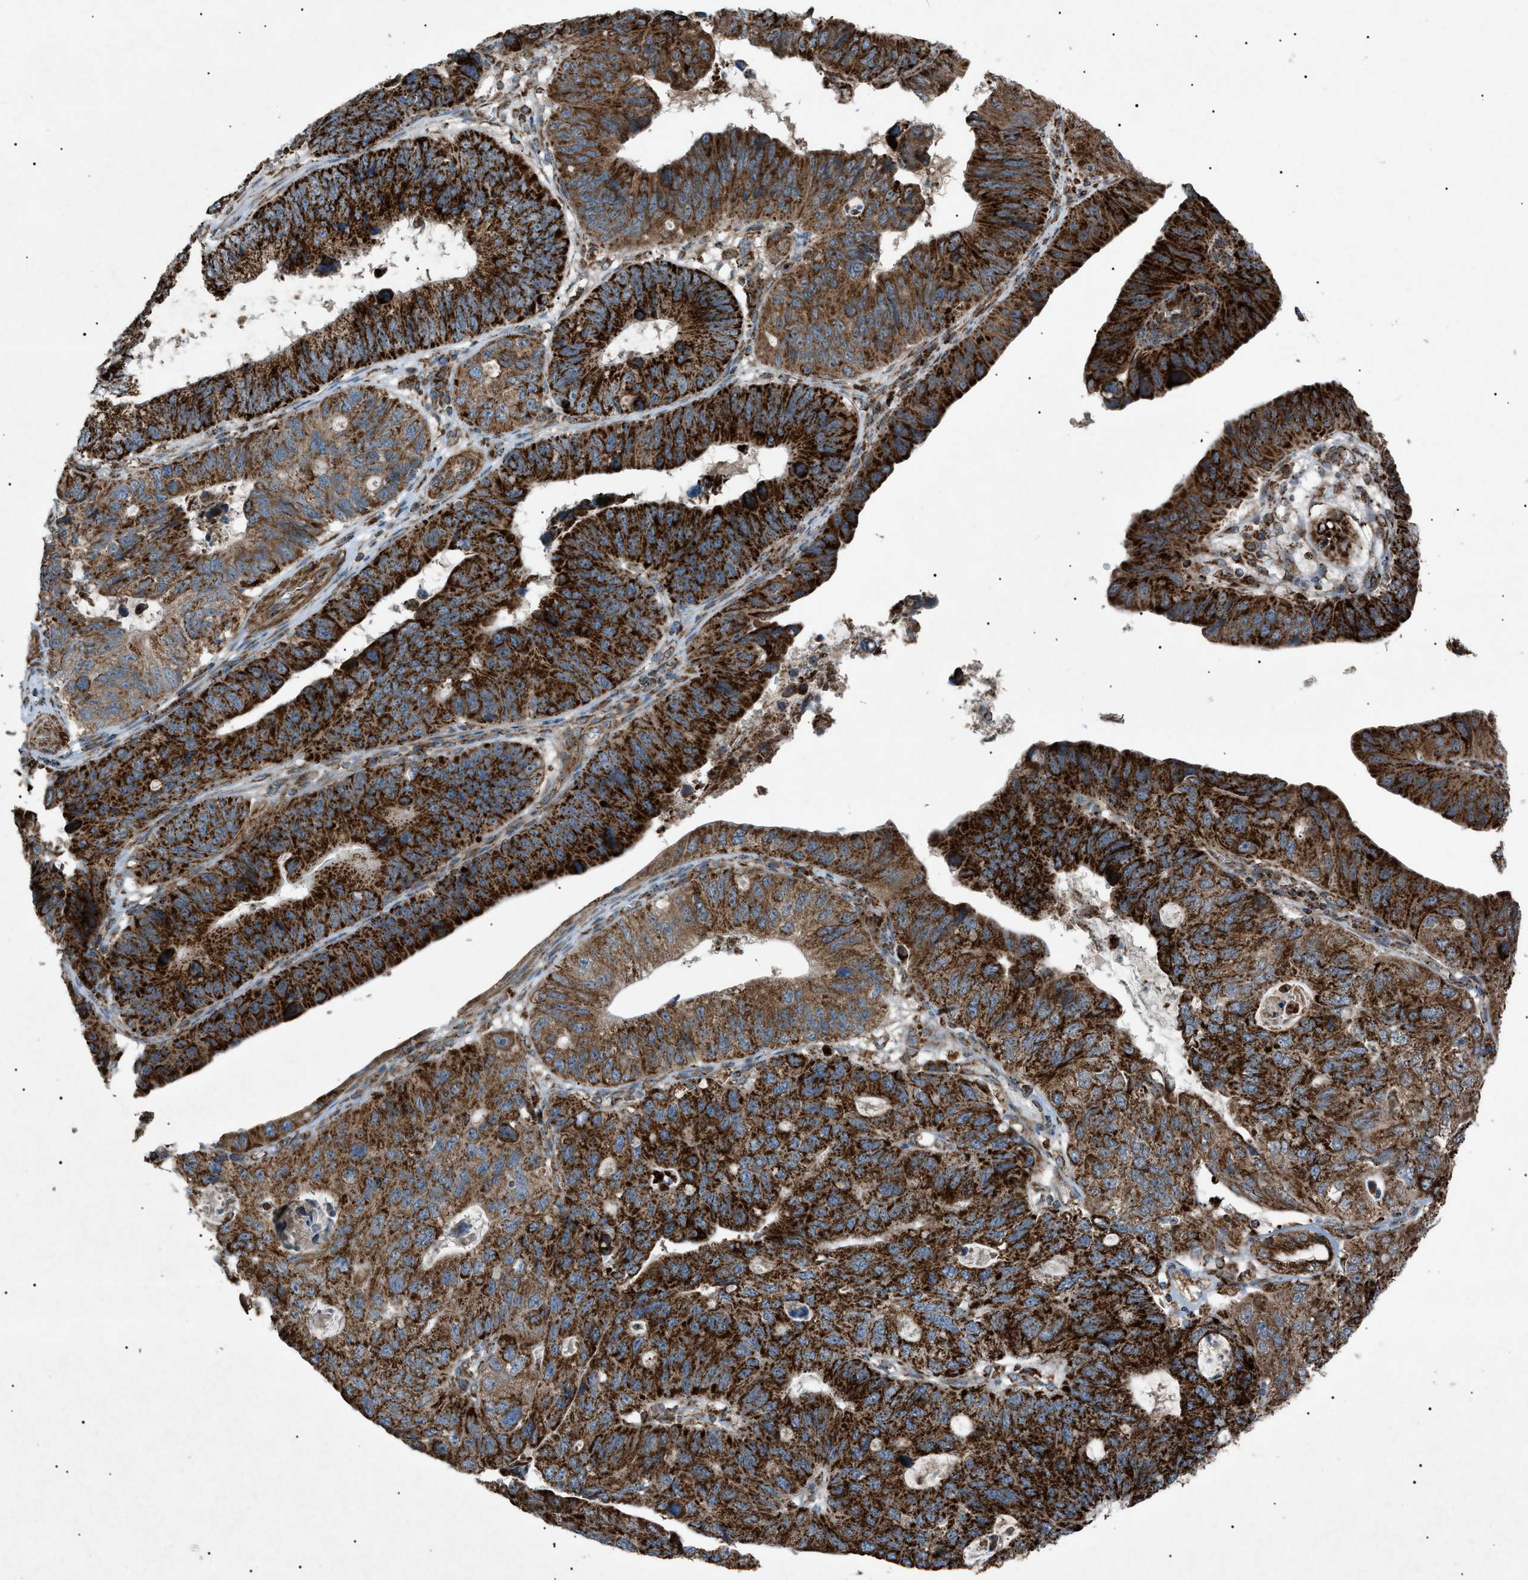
{"staining": {"intensity": "strong", "quantity": ">75%", "location": "cytoplasmic/membranous"}, "tissue": "stomach cancer", "cell_type": "Tumor cells", "image_type": "cancer", "snomed": [{"axis": "morphology", "description": "Adenocarcinoma, NOS"}, {"axis": "topography", "description": "Stomach"}], "caption": "Immunohistochemical staining of stomach cancer (adenocarcinoma) displays high levels of strong cytoplasmic/membranous expression in approximately >75% of tumor cells.", "gene": "C1GALT1C1", "patient": {"sex": "male", "age": 59}}